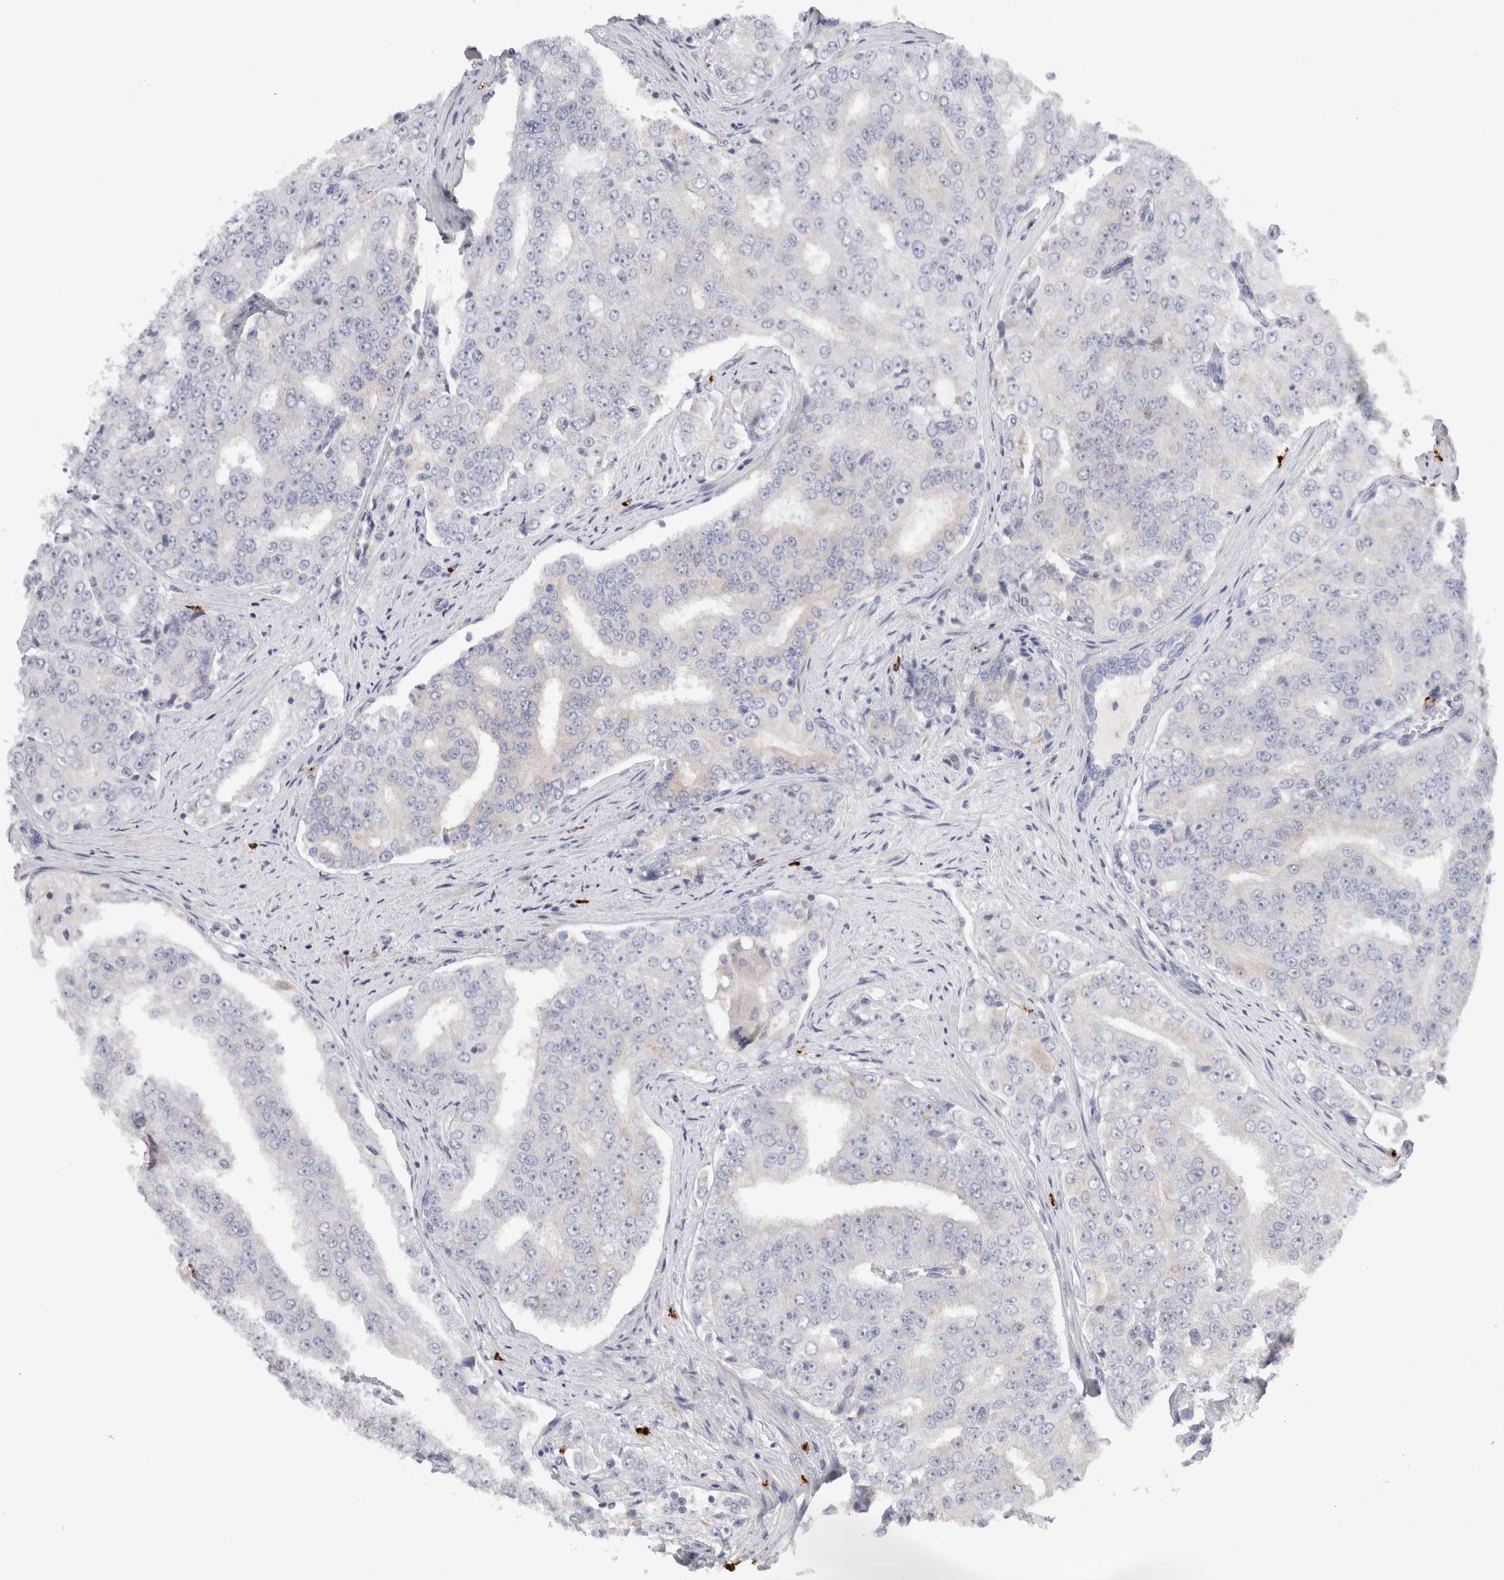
{"staining": {"intensity": "negative", "quantity": "none", "location": "none"}, "tissue": "prostate cancer", "cell_type": "Tumor cells", "image_type": "cancer", "snomed": [{"axis": "morphology", "description": "Adenocarcinoma, High grade"}, {"axis": "topography", "description": "Prostate"}], "caption": "The photomicrograph shows no significant staining in tumor cells of adenocarcinoma (high-grade) (prostate).", "gene": "SPINK2", "patient": {"sex": "male", "age": 58}}